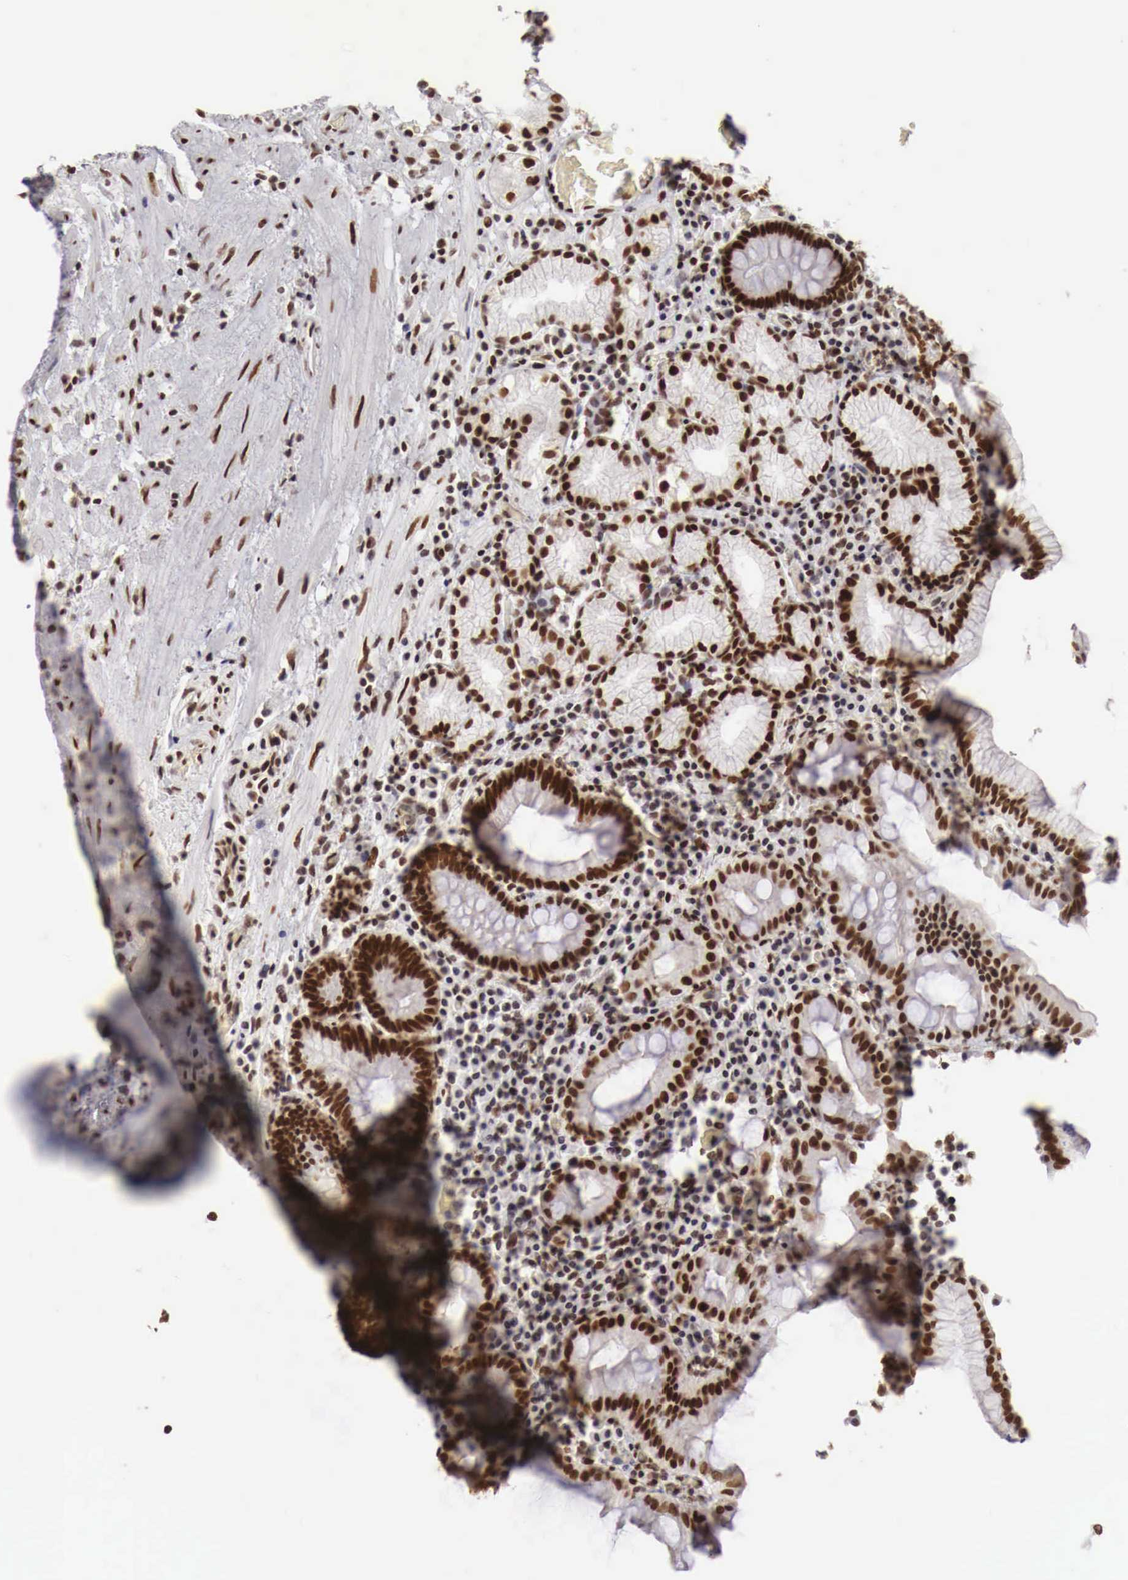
{"staining": {"intensity": "strong", "quantity": ">75%", "location": "nuclear"}, "tissue": "stomach", "cell_type": "Glandular cells", "image_type": "normal", "snomed": [{"axis": "morphology", "description": "Normal tissue, NOS"}, {"axis": "topography", "description": "Stomach, lower"}, {"axis": "topography", "description": "Duodenum"}], "caption": "Immunohistochemical staining of unremarkable human stomach exhibits >75% levels of strong nuclear protein positivity in about >75% of glandular cells. The staining is performed using DAB brown chromogen to label protein expression. The nuclei are counter-stained blue using hematoxylin.", "gene": "PHF14", "patient": {"sex": "male", "age": 84}}